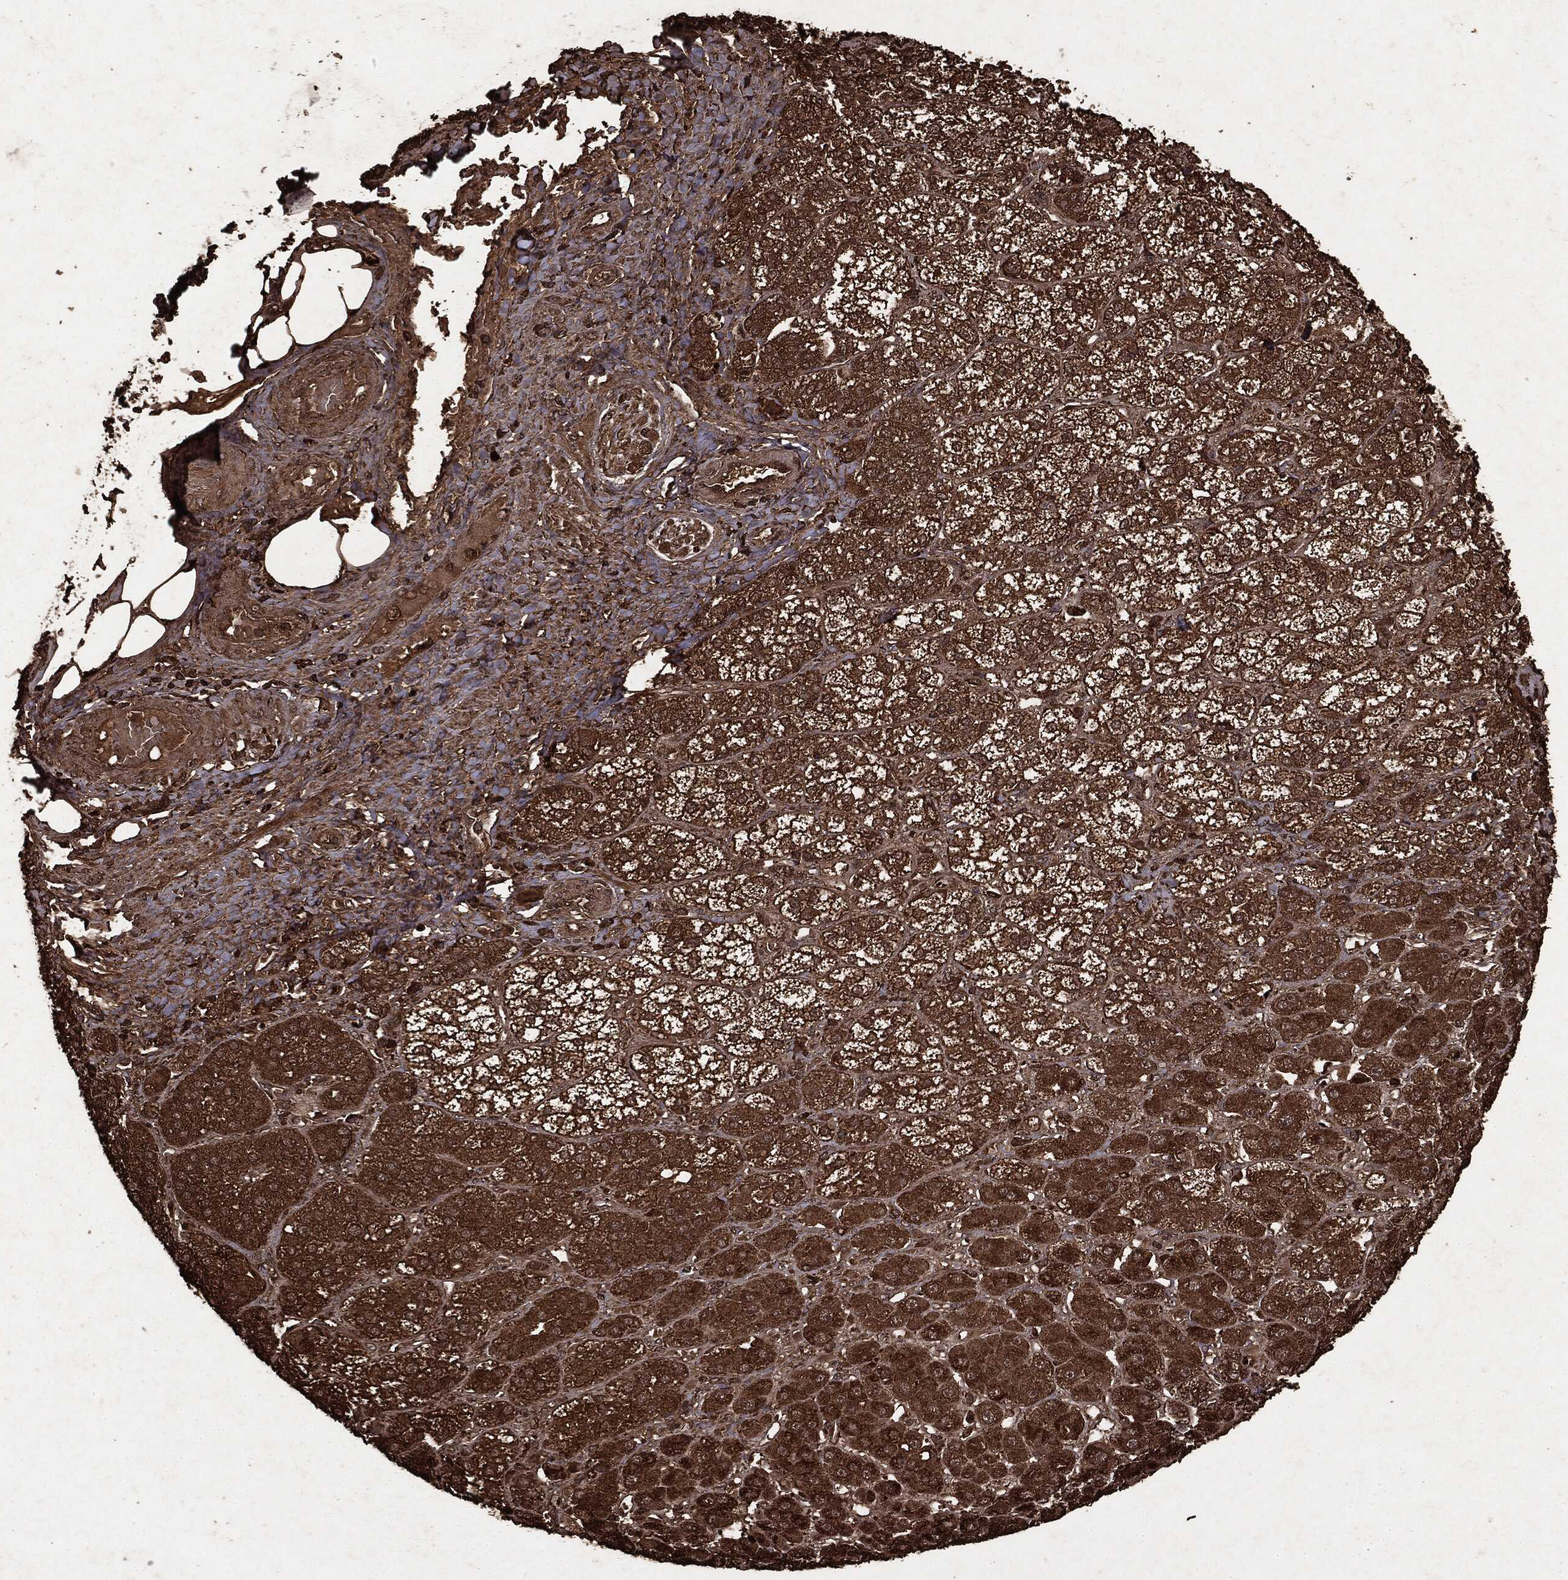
{"staining": {"intensity": "strong", "quantity": ">75%", "location": "cytoplasmic/membranous"}, "tissue": "adrenal gland", "cell_type": "Glandular cells", "image_type": "normal", "snomed": [{"axis": "morphology", "description": "Normal tissue, NOS"}, {"axis": "topography", "description": "Adrenal gland"}], "caption": "Glandular cells show high levels of strong cytoplasmic/membranous staining in about >75% of cells in unremarkable human adrenal gland. (DAB (3,3'-diaminobenzidine) = brown stain, brightfield microscopy at high magnification).", "gene": "ARAF", "patient": {"sex": "male", "age": 70}}